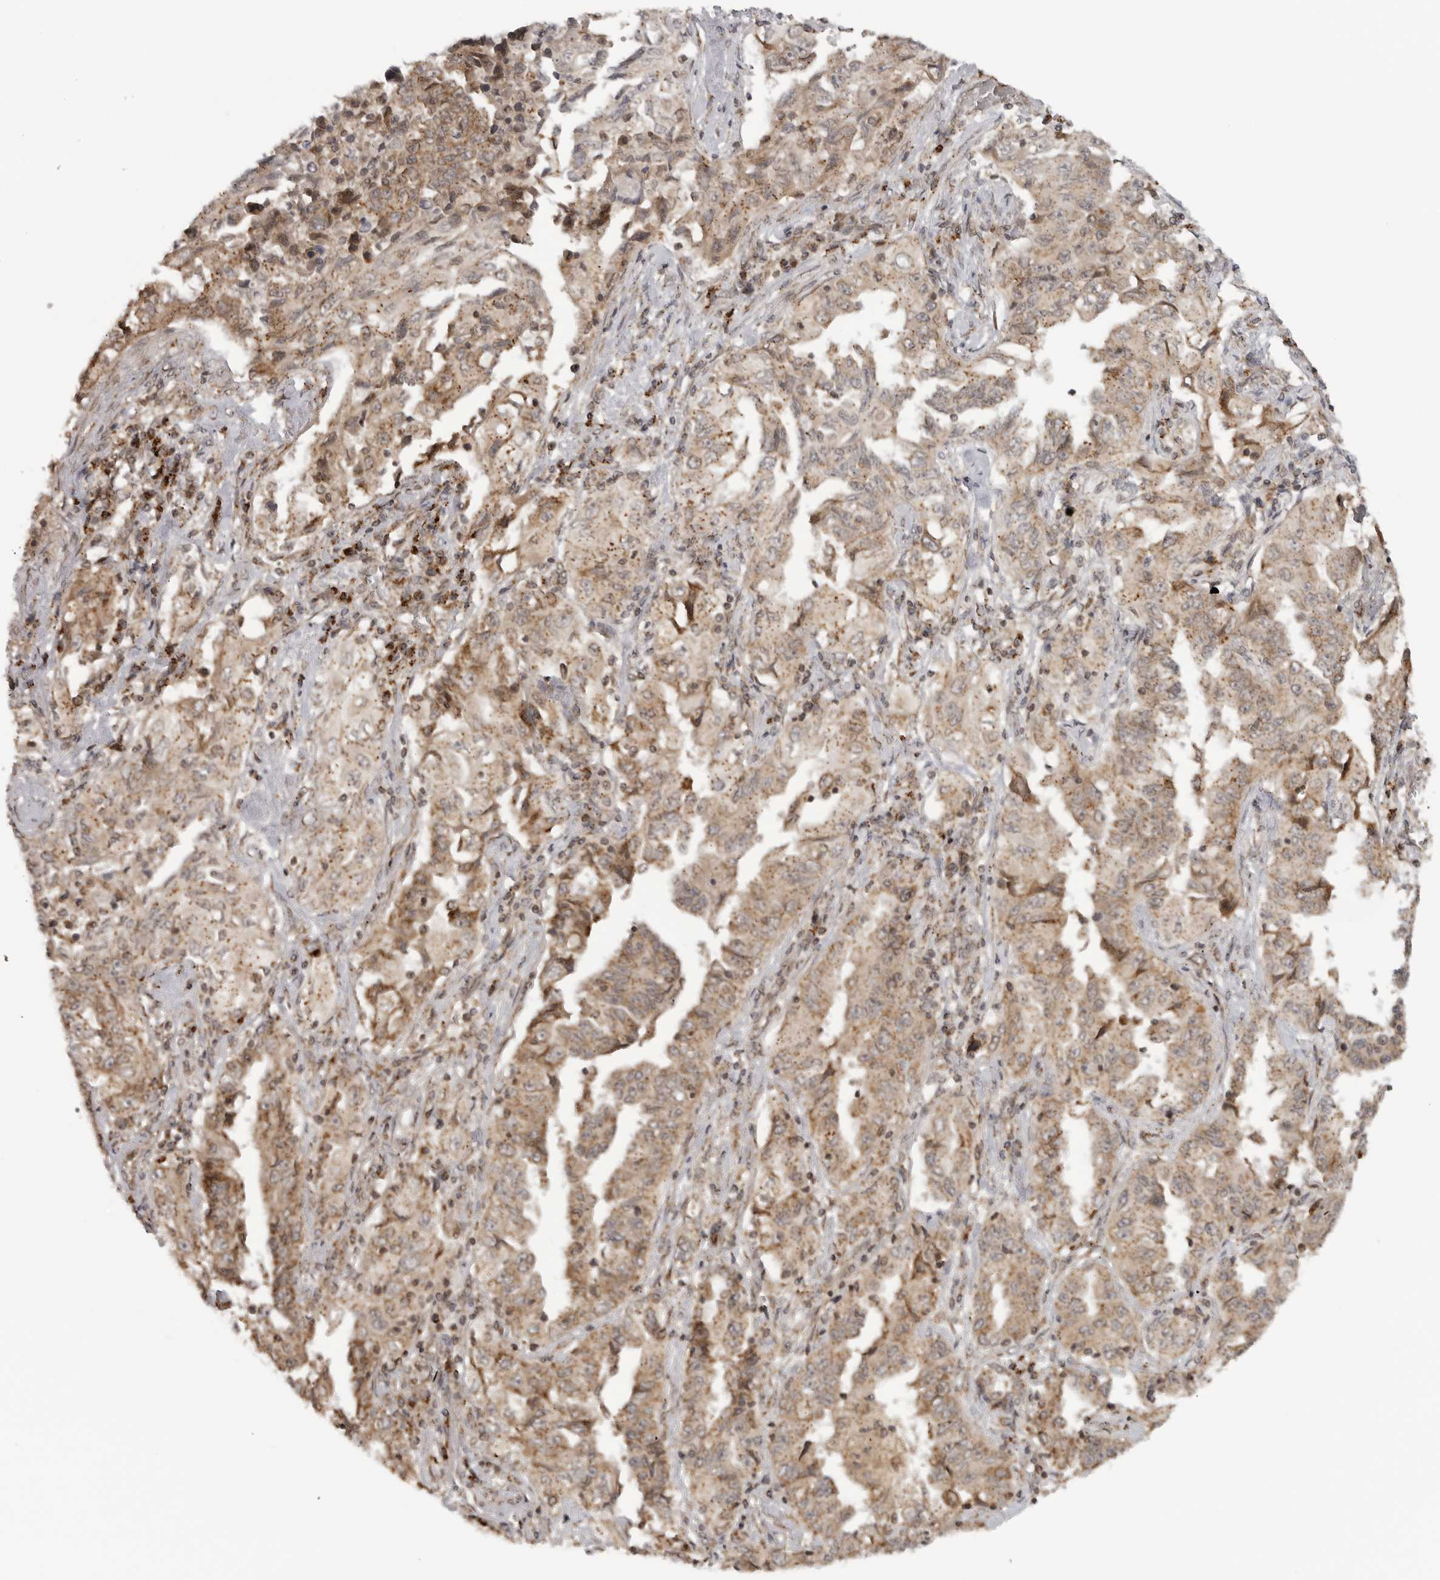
{"staining": {"intensity": "moderate", "quantity": ">75%", "location": "cytoplasmic/membranous"}, "tissue": "lung cancer", "cell_type": "Tumor cells", "image_type": "cancer", "snomed": [{"axis": "morphology", "description": "Adenocarcinoma, NOS"}, {"axis": "topography", "description": "Lung"}], "caption": "Tumor cells exhibit medium levels of moderate cytoplasmic/membranous expression in approximately >75% of cells in lung adenocarcinoma.", "gene": "COPA", "patient": {"sex": "female", "age": 51}}